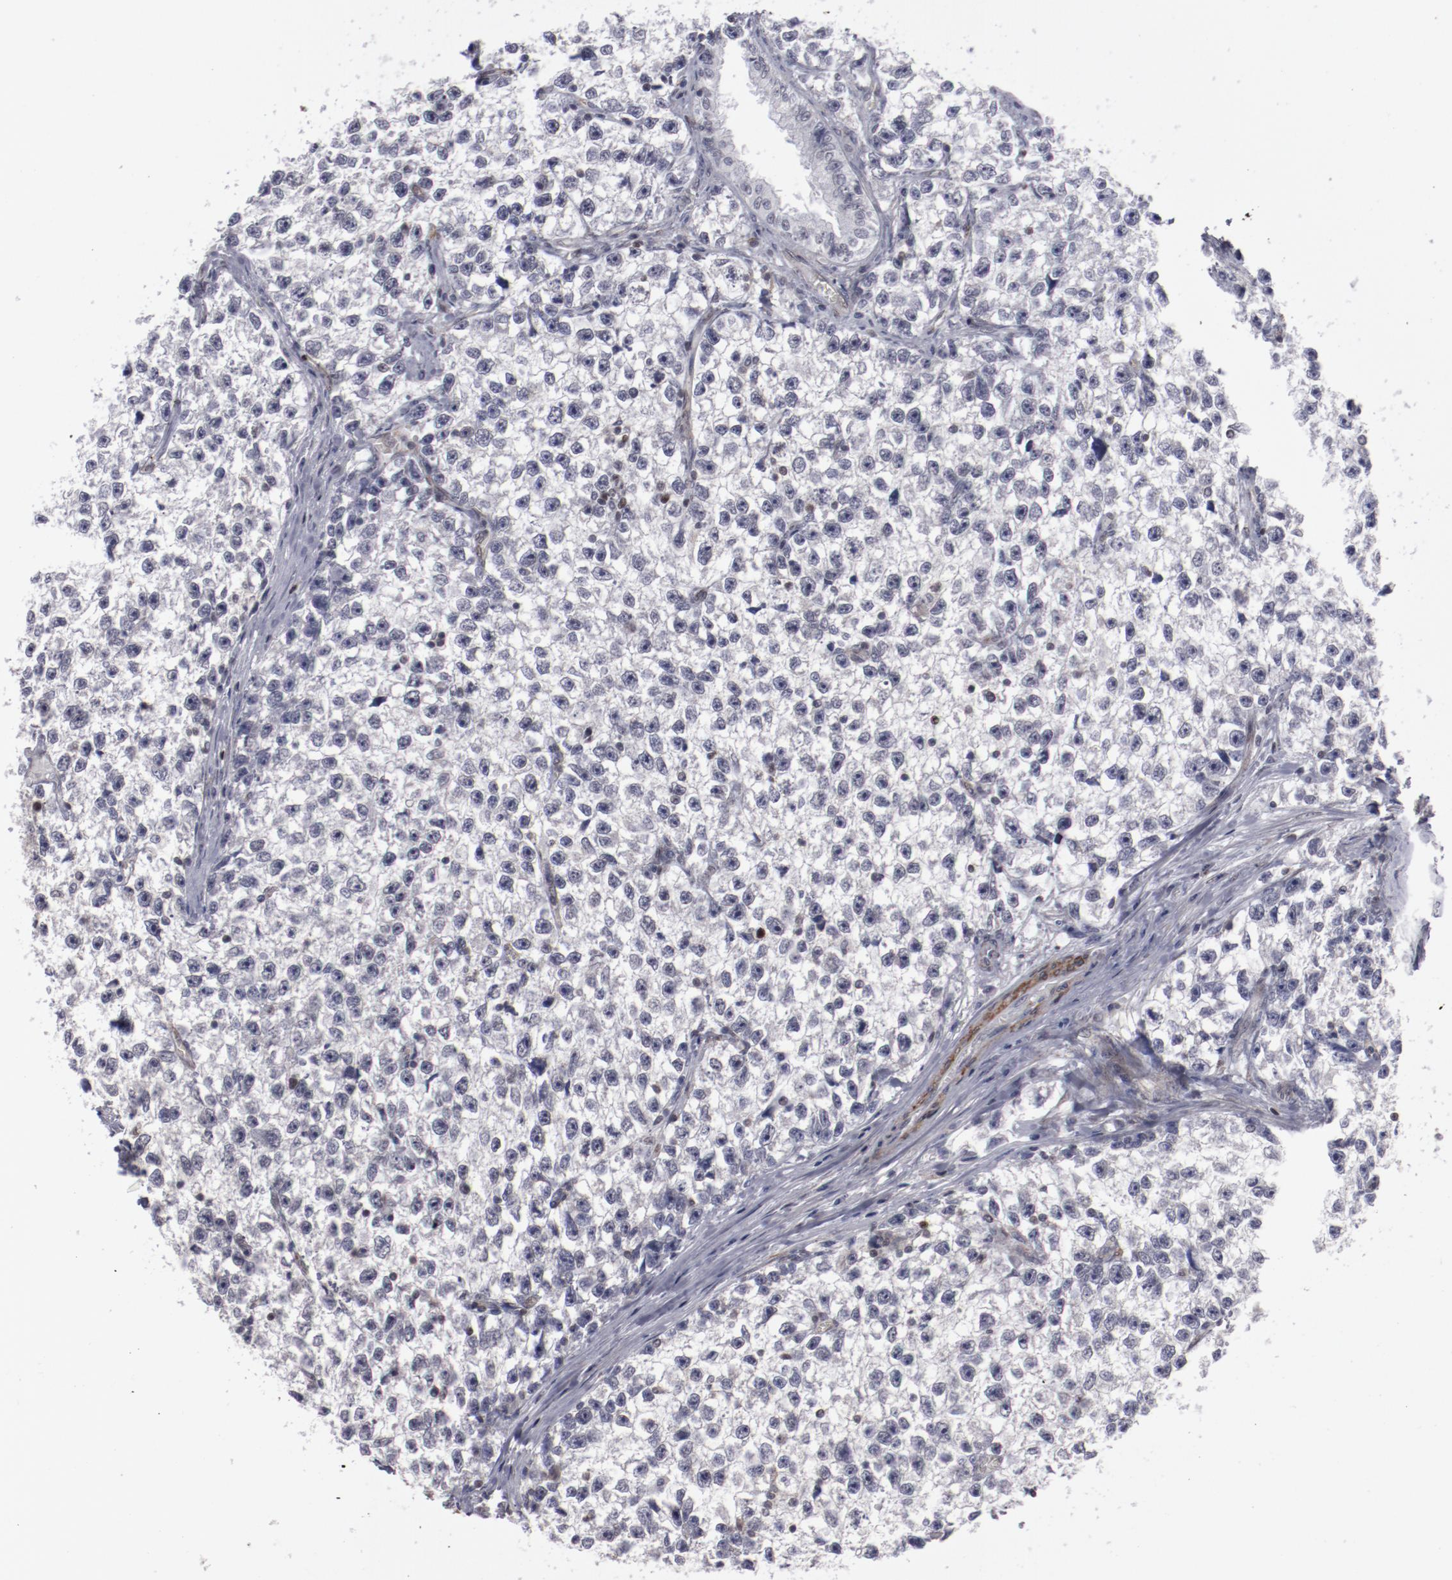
{"staining": {"intensity": "negative", "quantity": "none", "location": "none"}, "tissue": "testis cancer", "cell_type": "Tumor cells", "image_type": "cancer", "snomed": [{"axis": "morphology", "description": "Seminoma, NOS"}, {"axis": "morphology", "description": "Carcinoma, Embryonal, NOS"}, {"axis": "topography", "description": "Testis"}], "caption": "Tumor cells are negative for protein expression in human embryonal carcinoma (testis). (Immunohistochemistry, brightfield microscopy, high magnification).", "gene": "LEF1", "patient": {"sex": "male", "age": 30}}